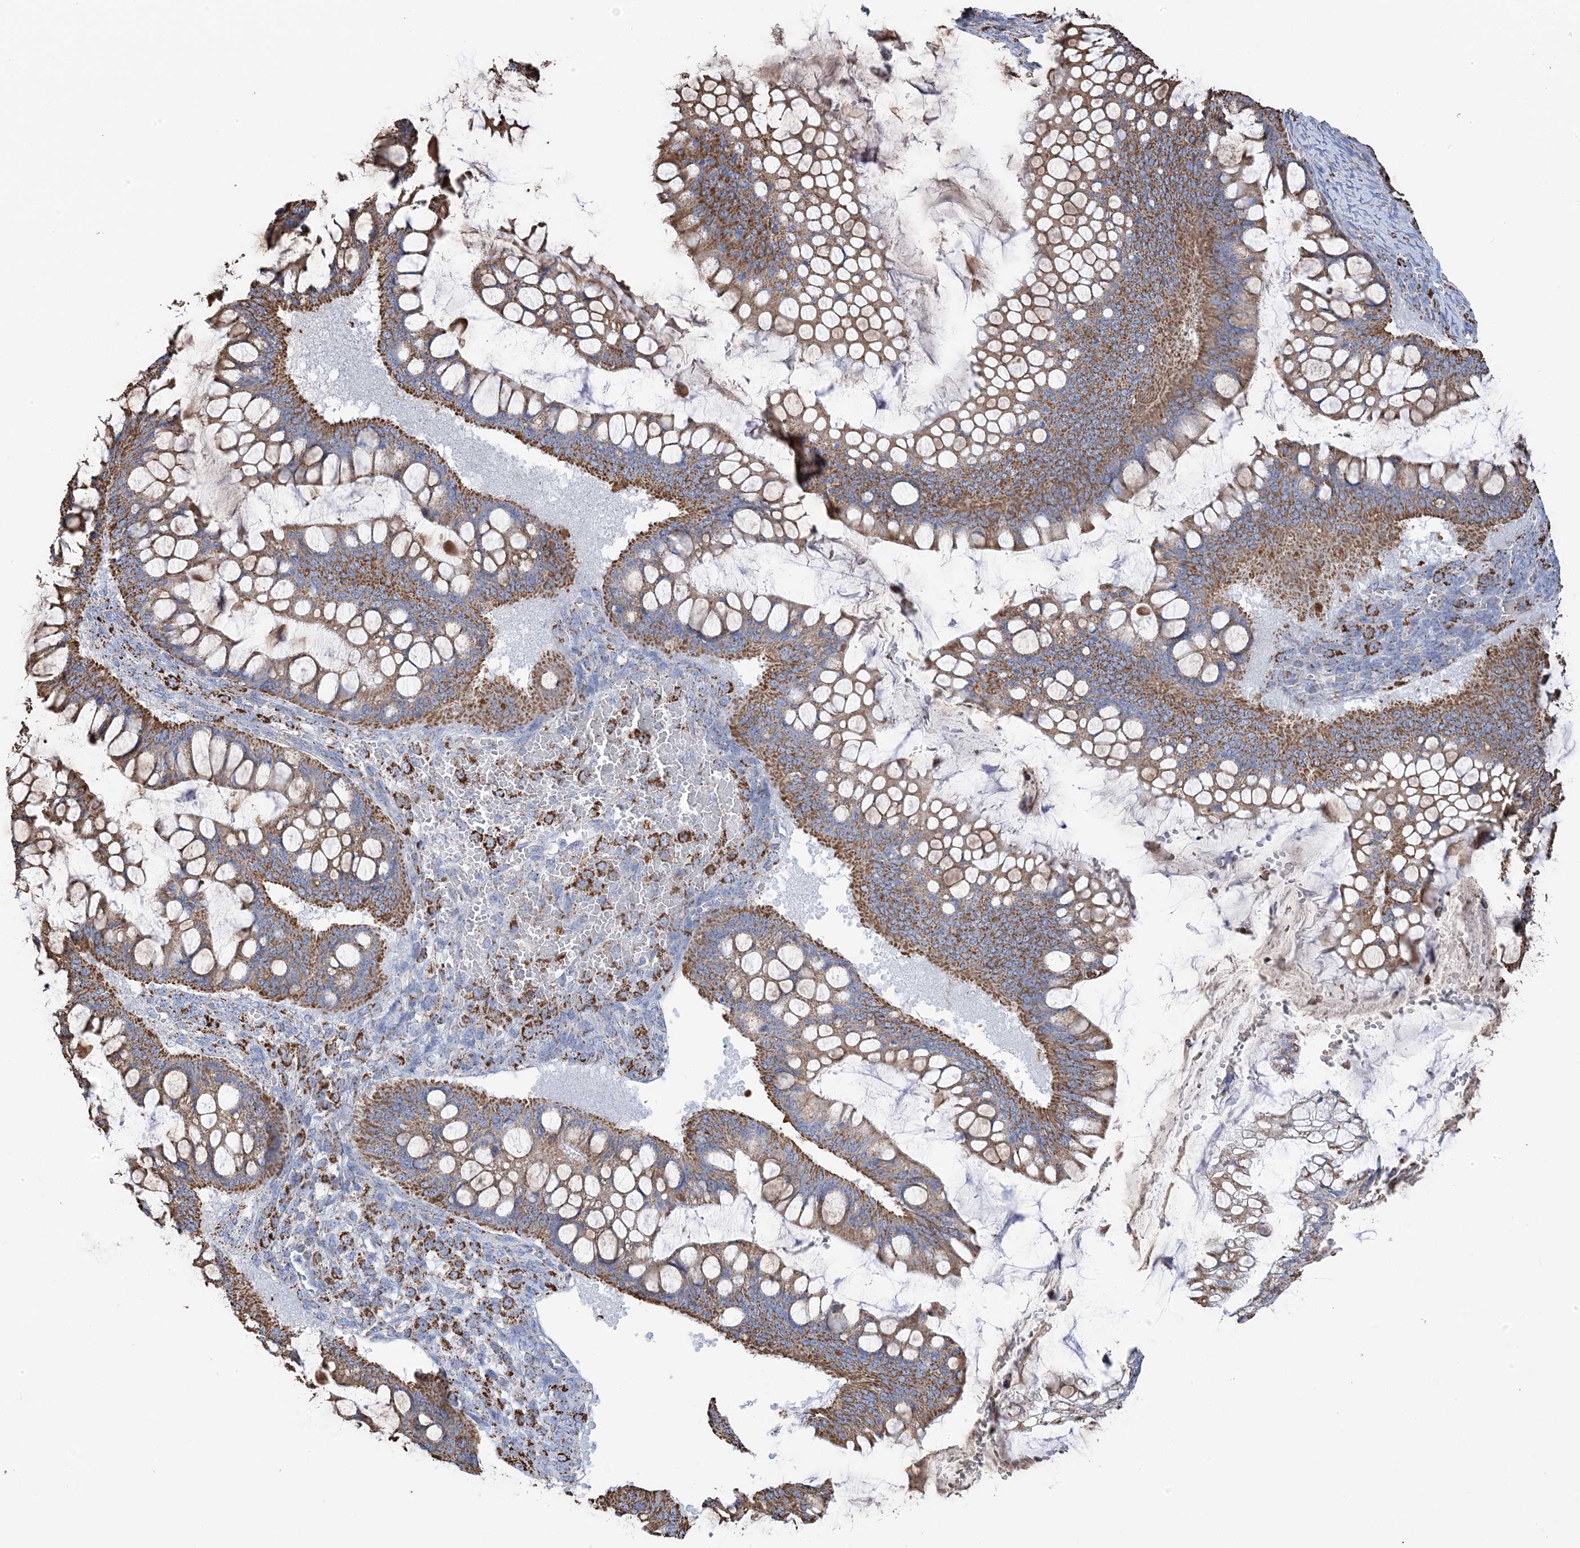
{"staining": {"intensity": "moderate", "quantity": ">75%", "location": "cytoplasmic/membranous"}, "tissue": "ovarian cancer", "cell_type": "Tumor cells", "image_type": "cancer", "snomed": [{"axis": "morphology", "description": "Cystadenocarcinoma, mucinous, NOS"}, {"axis": "topography", "description": "Ovary"}], "caption": "There is medium levels of moderate cytoplasmic/membranous staining in tumor cells of ovarian cancer, as demonstrated by immunohistochemical staining (brown color).", "gene": "GTPBP8", "patient": {"sex": "female", "age": 73}}